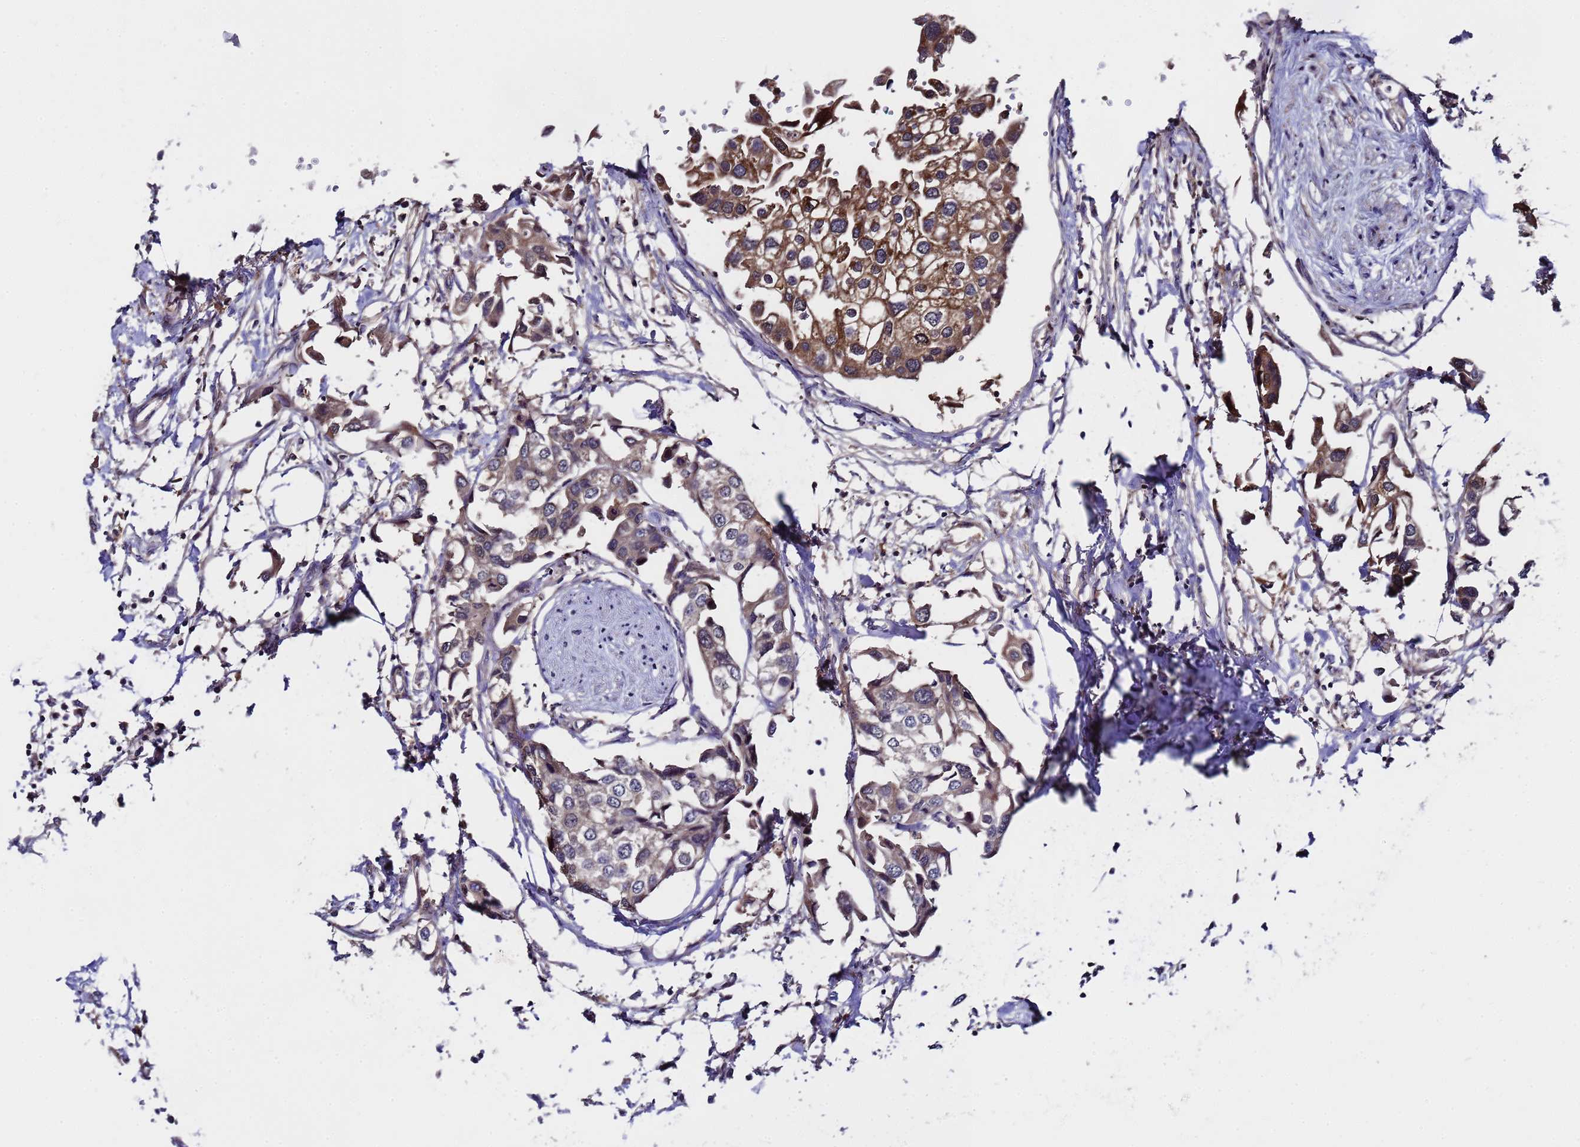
{"staining": {"intensity": "moderate", "quantity": ">75%", "location": "cytoplasmic/membranous"}, "tissue": "urothelial cancer", "cell_type": "Tumor cells", "image_type": "cancer", "snomed": [{"axis": "morphology", "description": "Urothelial carcinoma, High grade"}, {"axis": "topography", "description": "Urinary bladder"}], "caption": "This is a micrograph of immunohistochemistry (IHC) staining of urothelial carcinoma (high-grade), which shows moderate expression in the cytoplasmic/membranous of tumor cells.", "gene": "GSTCD", "patient": {"sex": "male", "age": 64}}